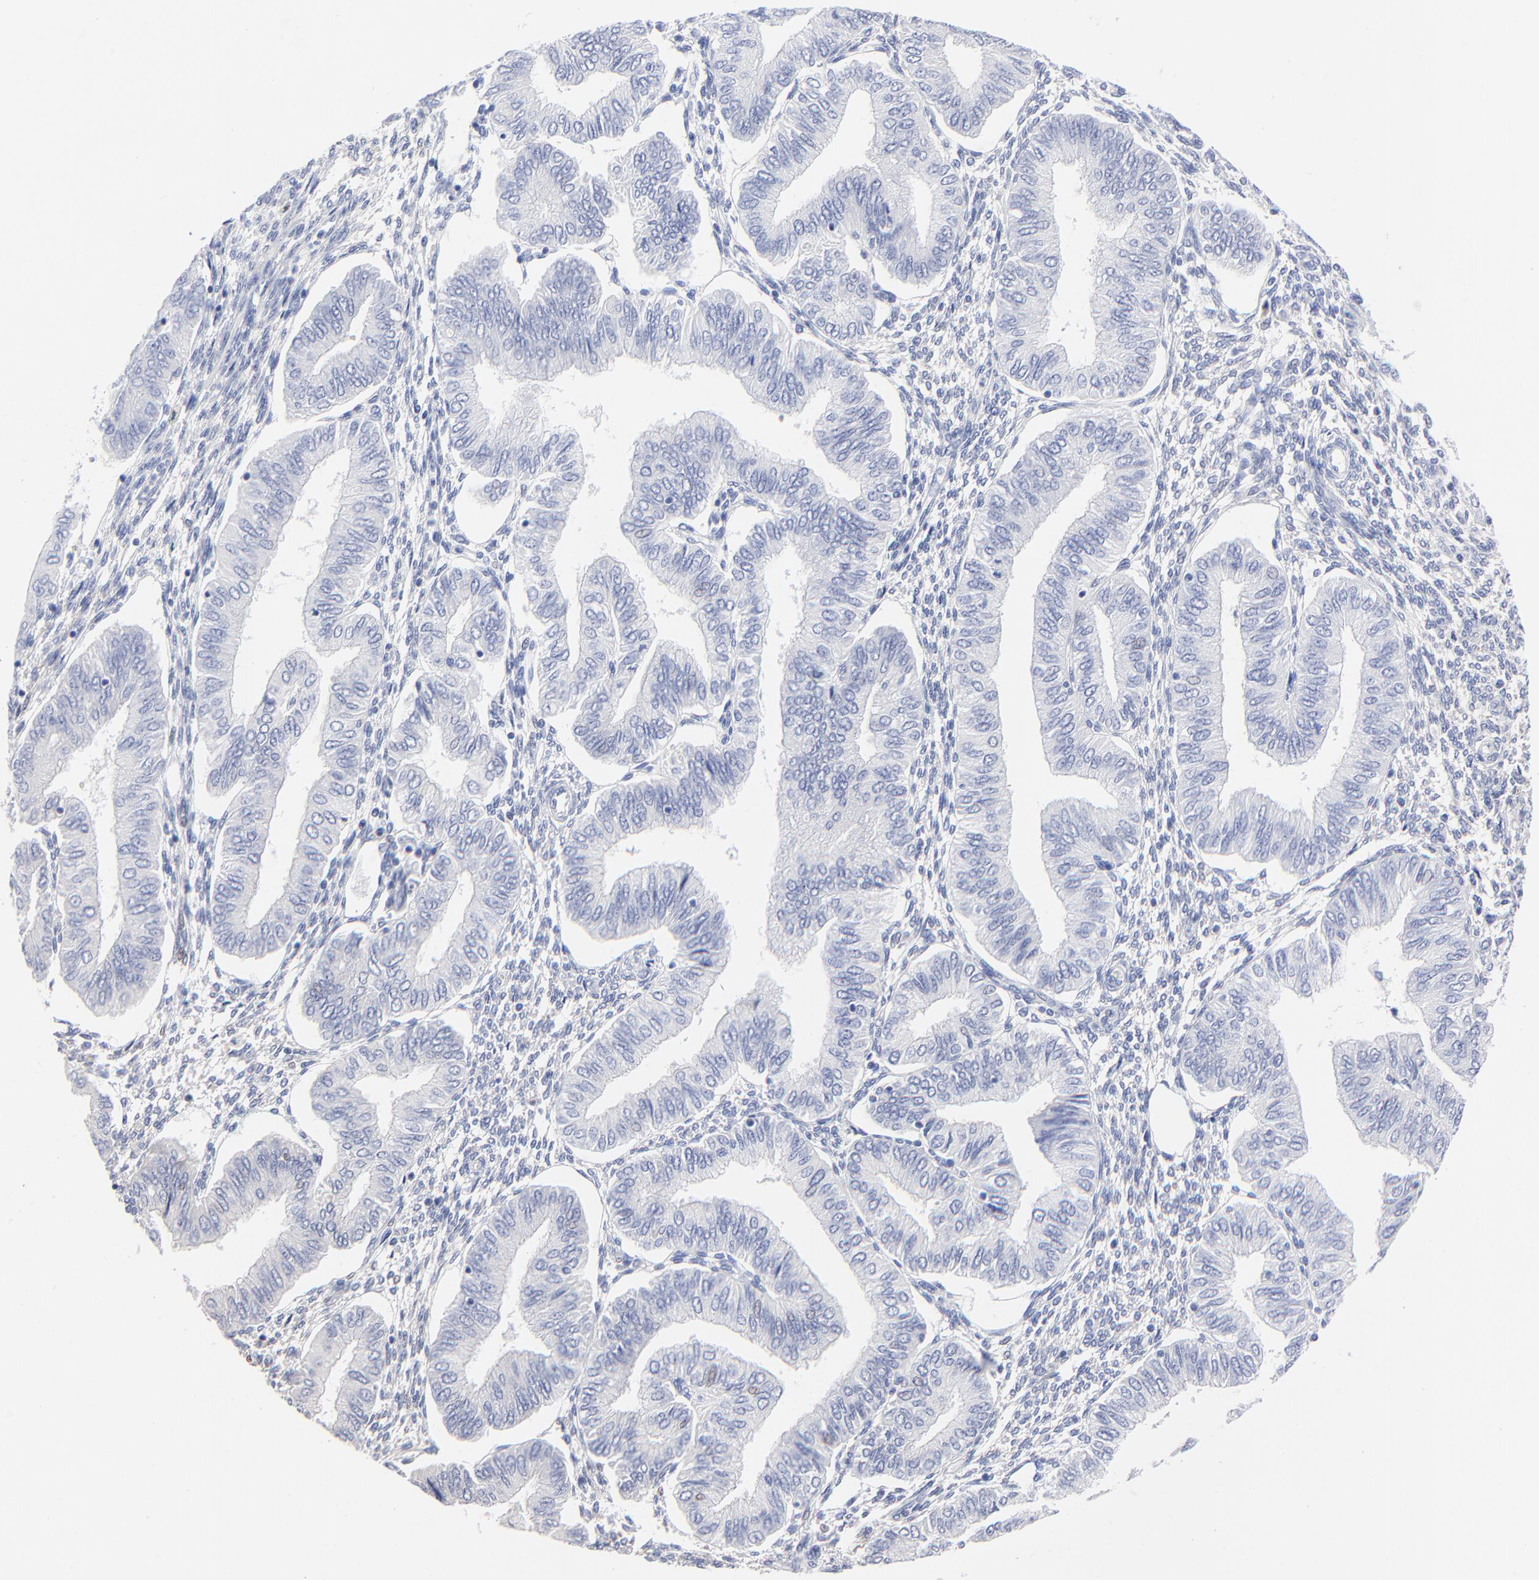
{"staining": {"intensity": "negative", "quantity": "none", "location": "none"}, "tissue": "endometrial cancer", "cell_type": "Tumor cells", "image_type": "cancer", "snomed": [{"axis": "morphology", "description": "Adenocarcinoma, NOS"}, {"axis": "topography", "description": "Endometrium"}], "caption": "This photomicrograph is of endometrial cancer (adenocarcinoma) stained with immunohistochemistry to label a protein in brown with the nuclei are counter-stained blue. There is no expression in tumor cells. Brightfield microscopy of immunohistochemistry stained with DAB (3,3'-diaminobenzidine) (brown) and hematoxylin (blue), captured at high magnification.", "gene": "PSD3", "patient": {"sex": "female", "age": 51}}